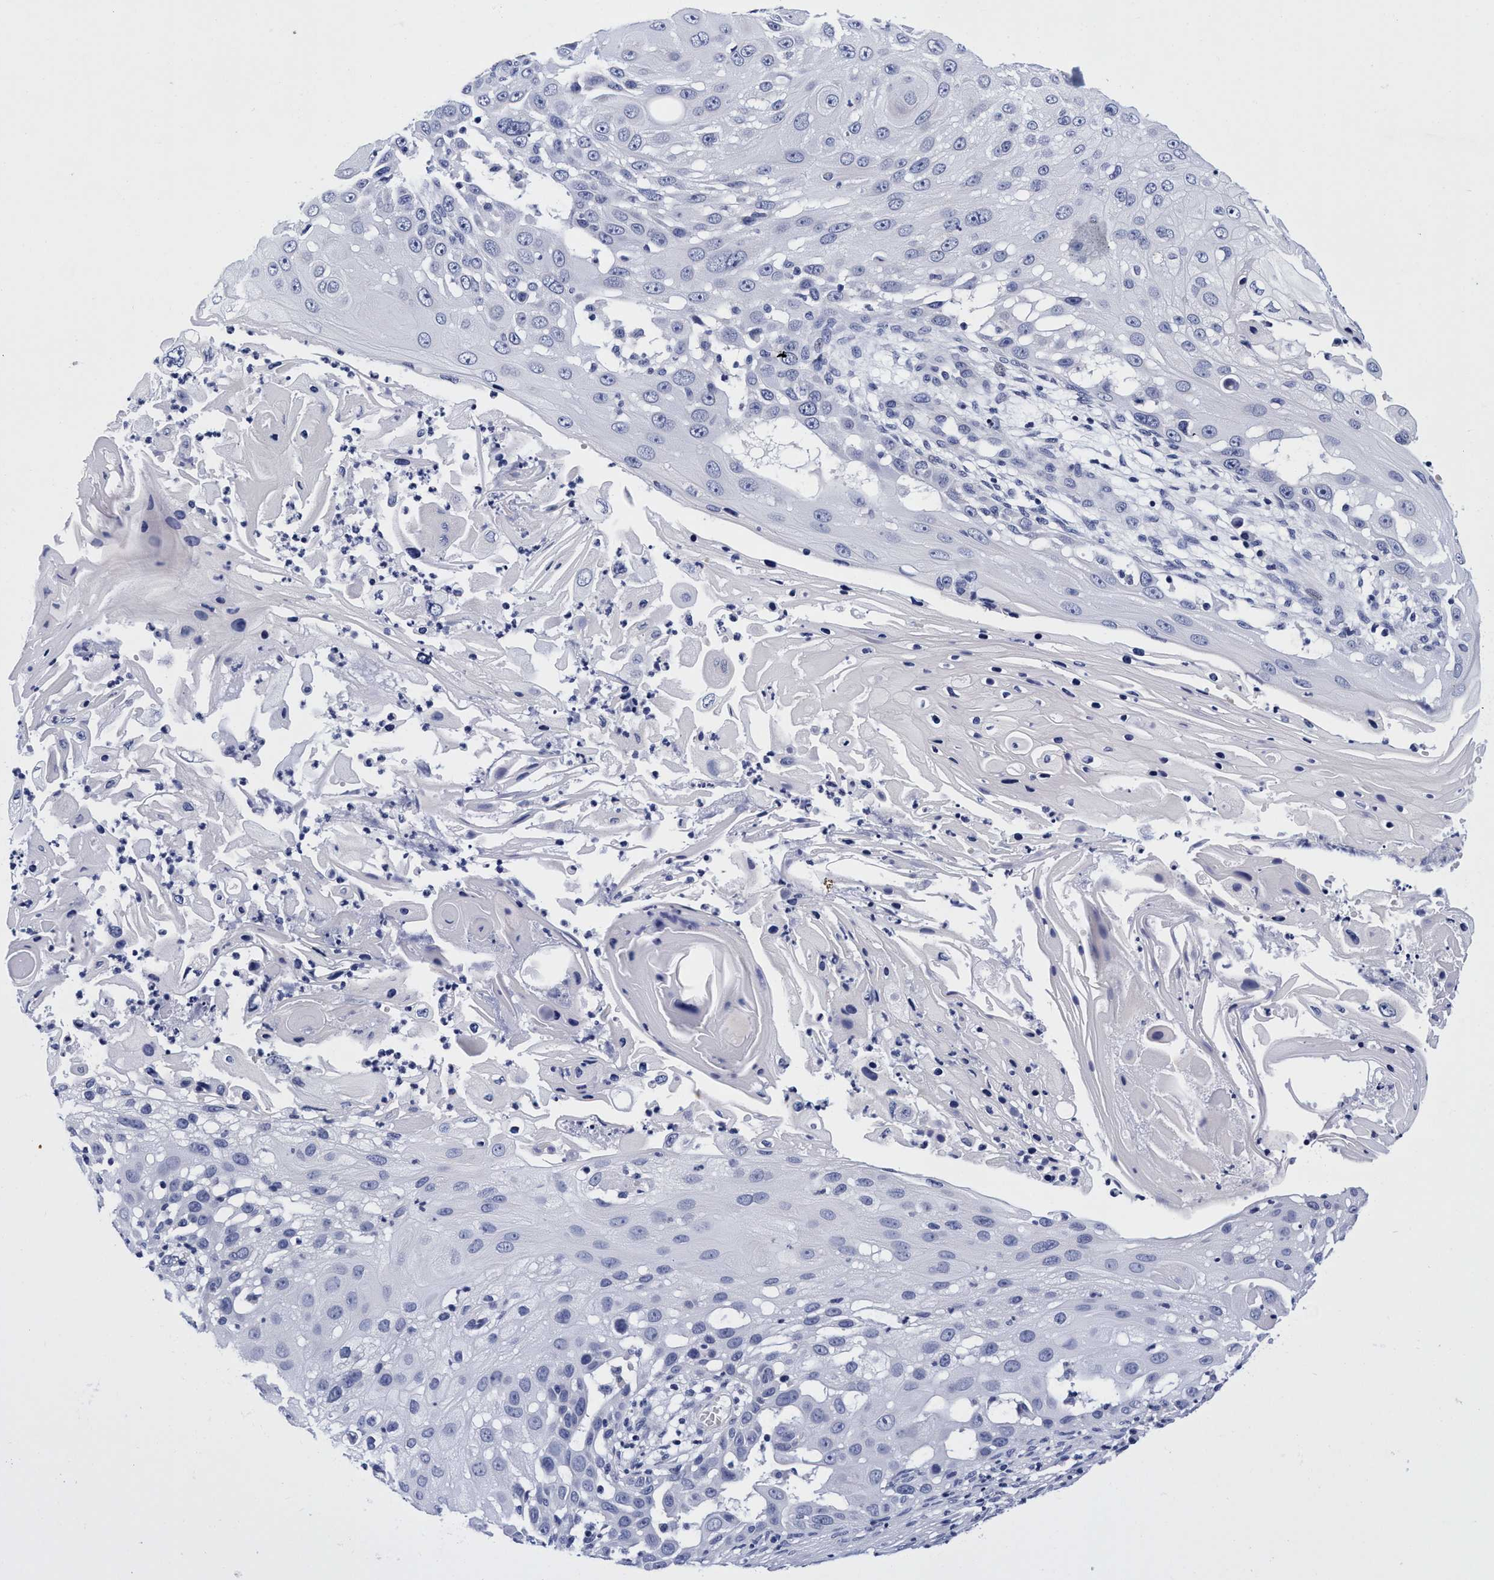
{"staining": {"intensity": "negative", "quantity": "none", "location": "none"}, "tissue": "skin cancer", "cell_type": "Tumor cells", "image_type": "cancer", "snomed": [{"axis": "morphology", "description": "Squamous cell carcinoma, NOS"}, {"axis": "topography", "description": "Skin"}], "caption": "A histopathology image of squamous cell carcinoma (skin) stained for a protein reveals no brown staining in tumor cells. The staining is performed using DAB brown chromogen with nuclei counter-stained in using hematoxylin.", "gene": "PLPPR1", "patient": {"sex": "female", "age": 44}}